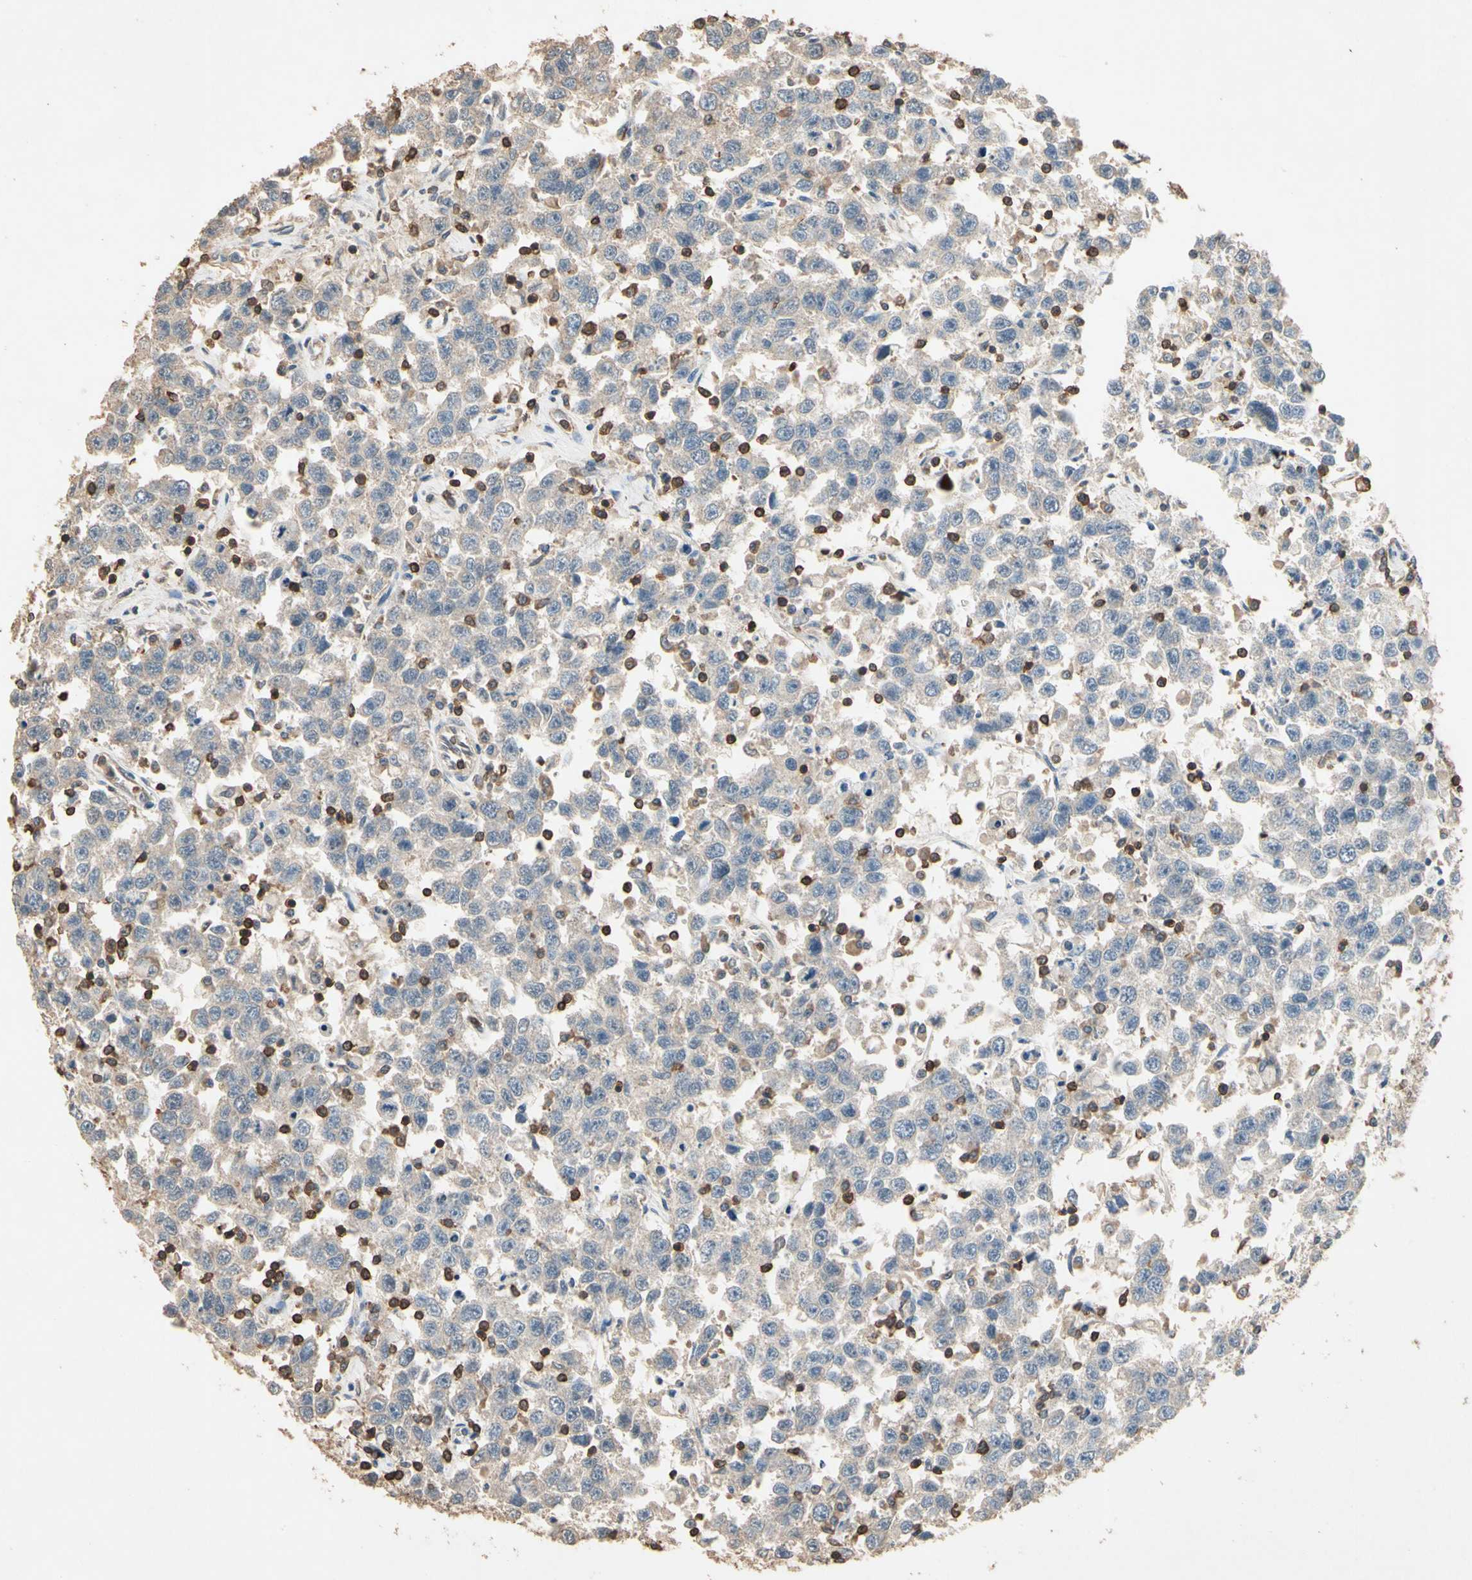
{"staining": {"intensity": "negative", "quantity": "none", "location": "none"}, "tissue": "testis cancer", "cell_type": "Tumor cells", "image_type": "cancer", "snomed": [{"axis": "morphology", "description": "Seminoma, NOS"}, {"axis": "topography", "description": "Testis"}], "caption": "The micrograph shows no staining of tumor cells in seminoma (testis).", "gene": "MAP3K10", "patient": {"sex": "male", "age": 41}}